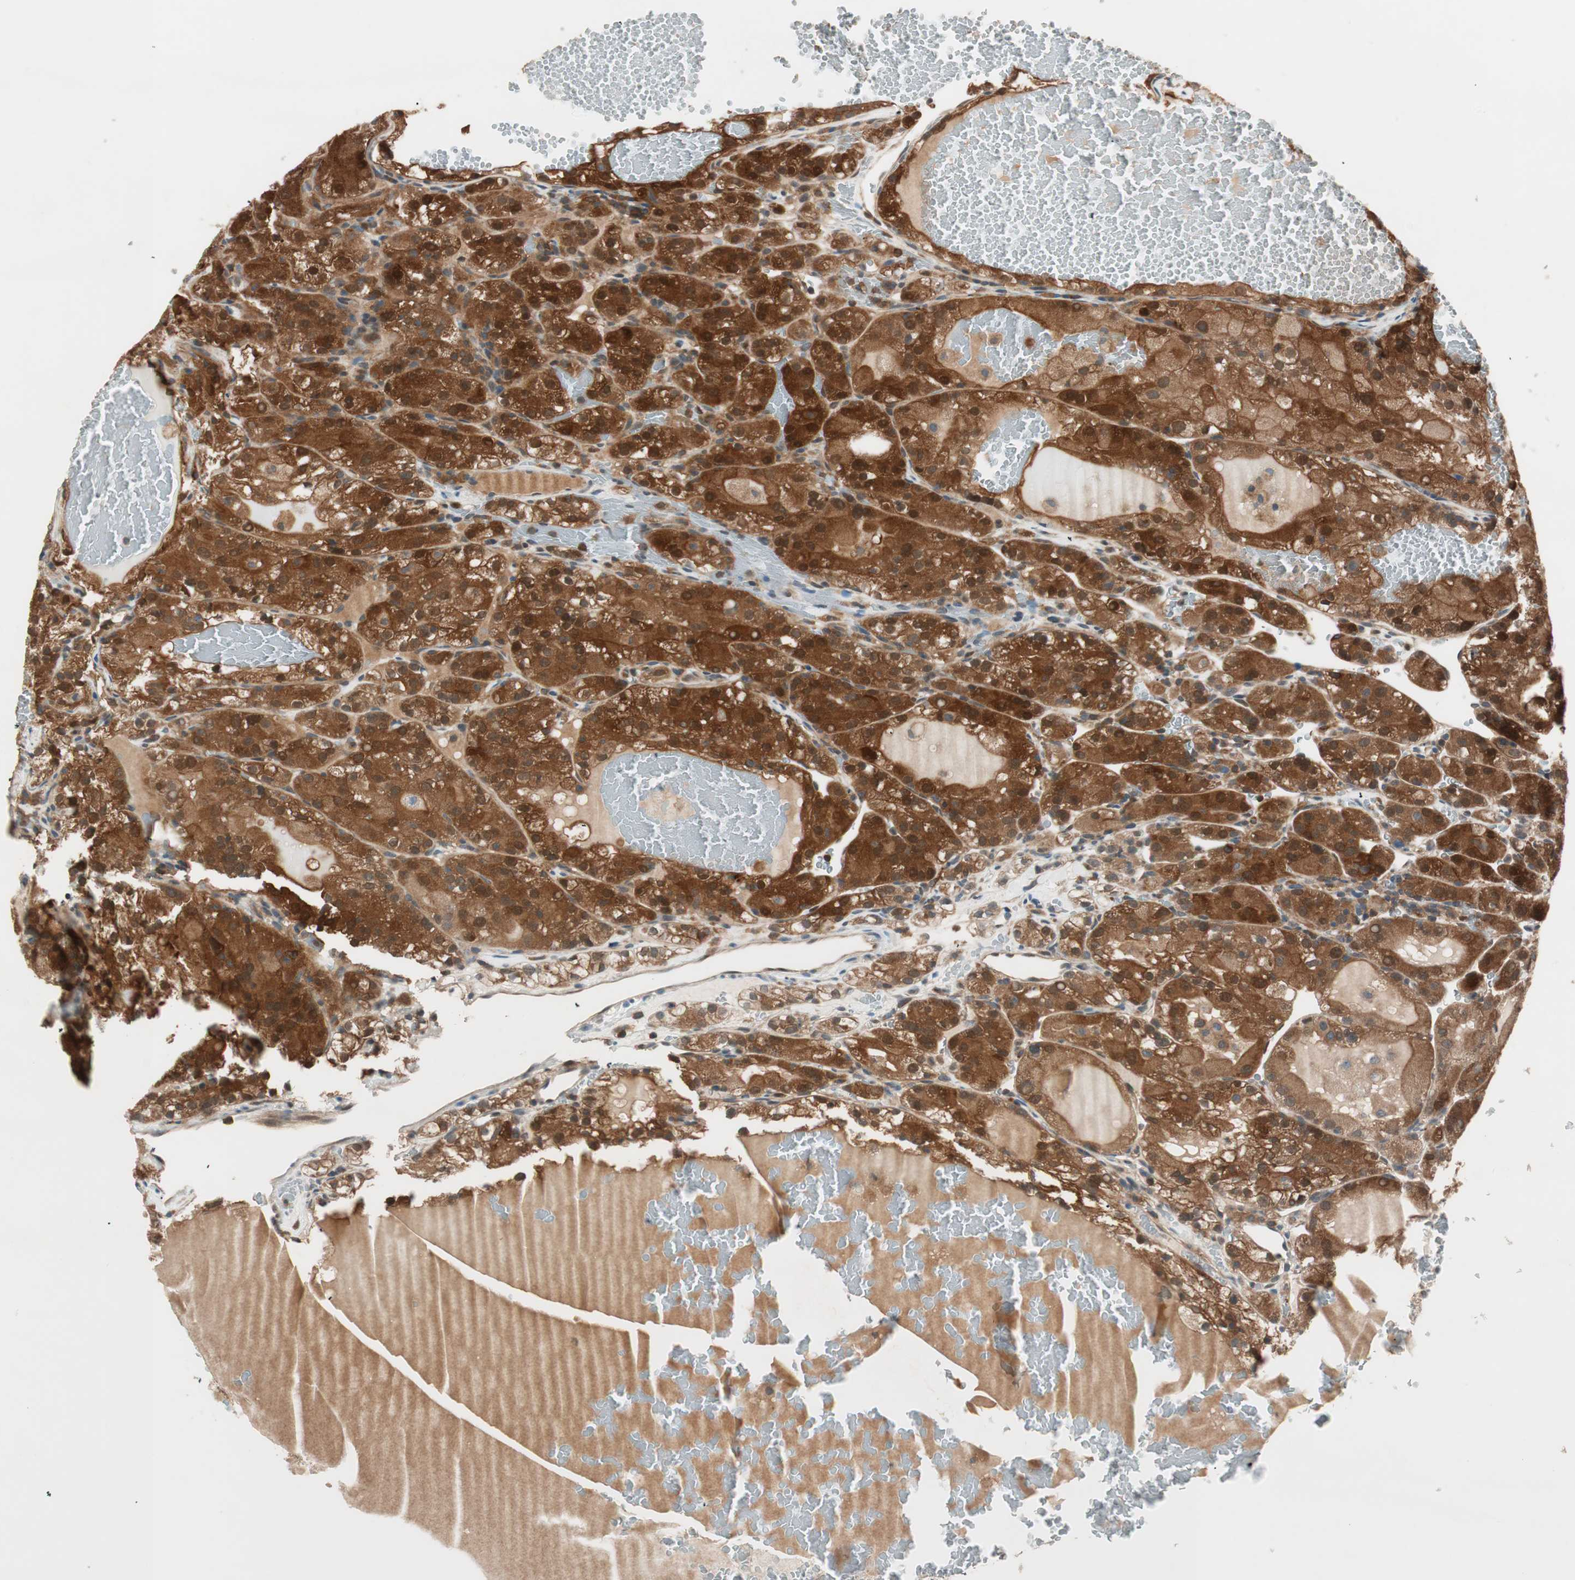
{"staining": {"intensity": "strong", "quantity": ">75%", "location": "cytoplasmic/membranous,nuclear"}, "tissue": "renal cancer", "cell_type": "Tumor cells", "image_type": "cancer", "snomed": [{"axis": "morphology", "description": "Normal tissue, NOS"}, {"axis": "morphology", "description": "Adenocarcinoma, NOS"}, {"axis": "topography", "description": "Kidney"}], "caption": "A brown stain shows strong cytoplasmic/membranous and nuclear staining of a protein in renal cancer tumor cells.", "gene": "GALT", "patient": {"sex": "male", "age": 61}}